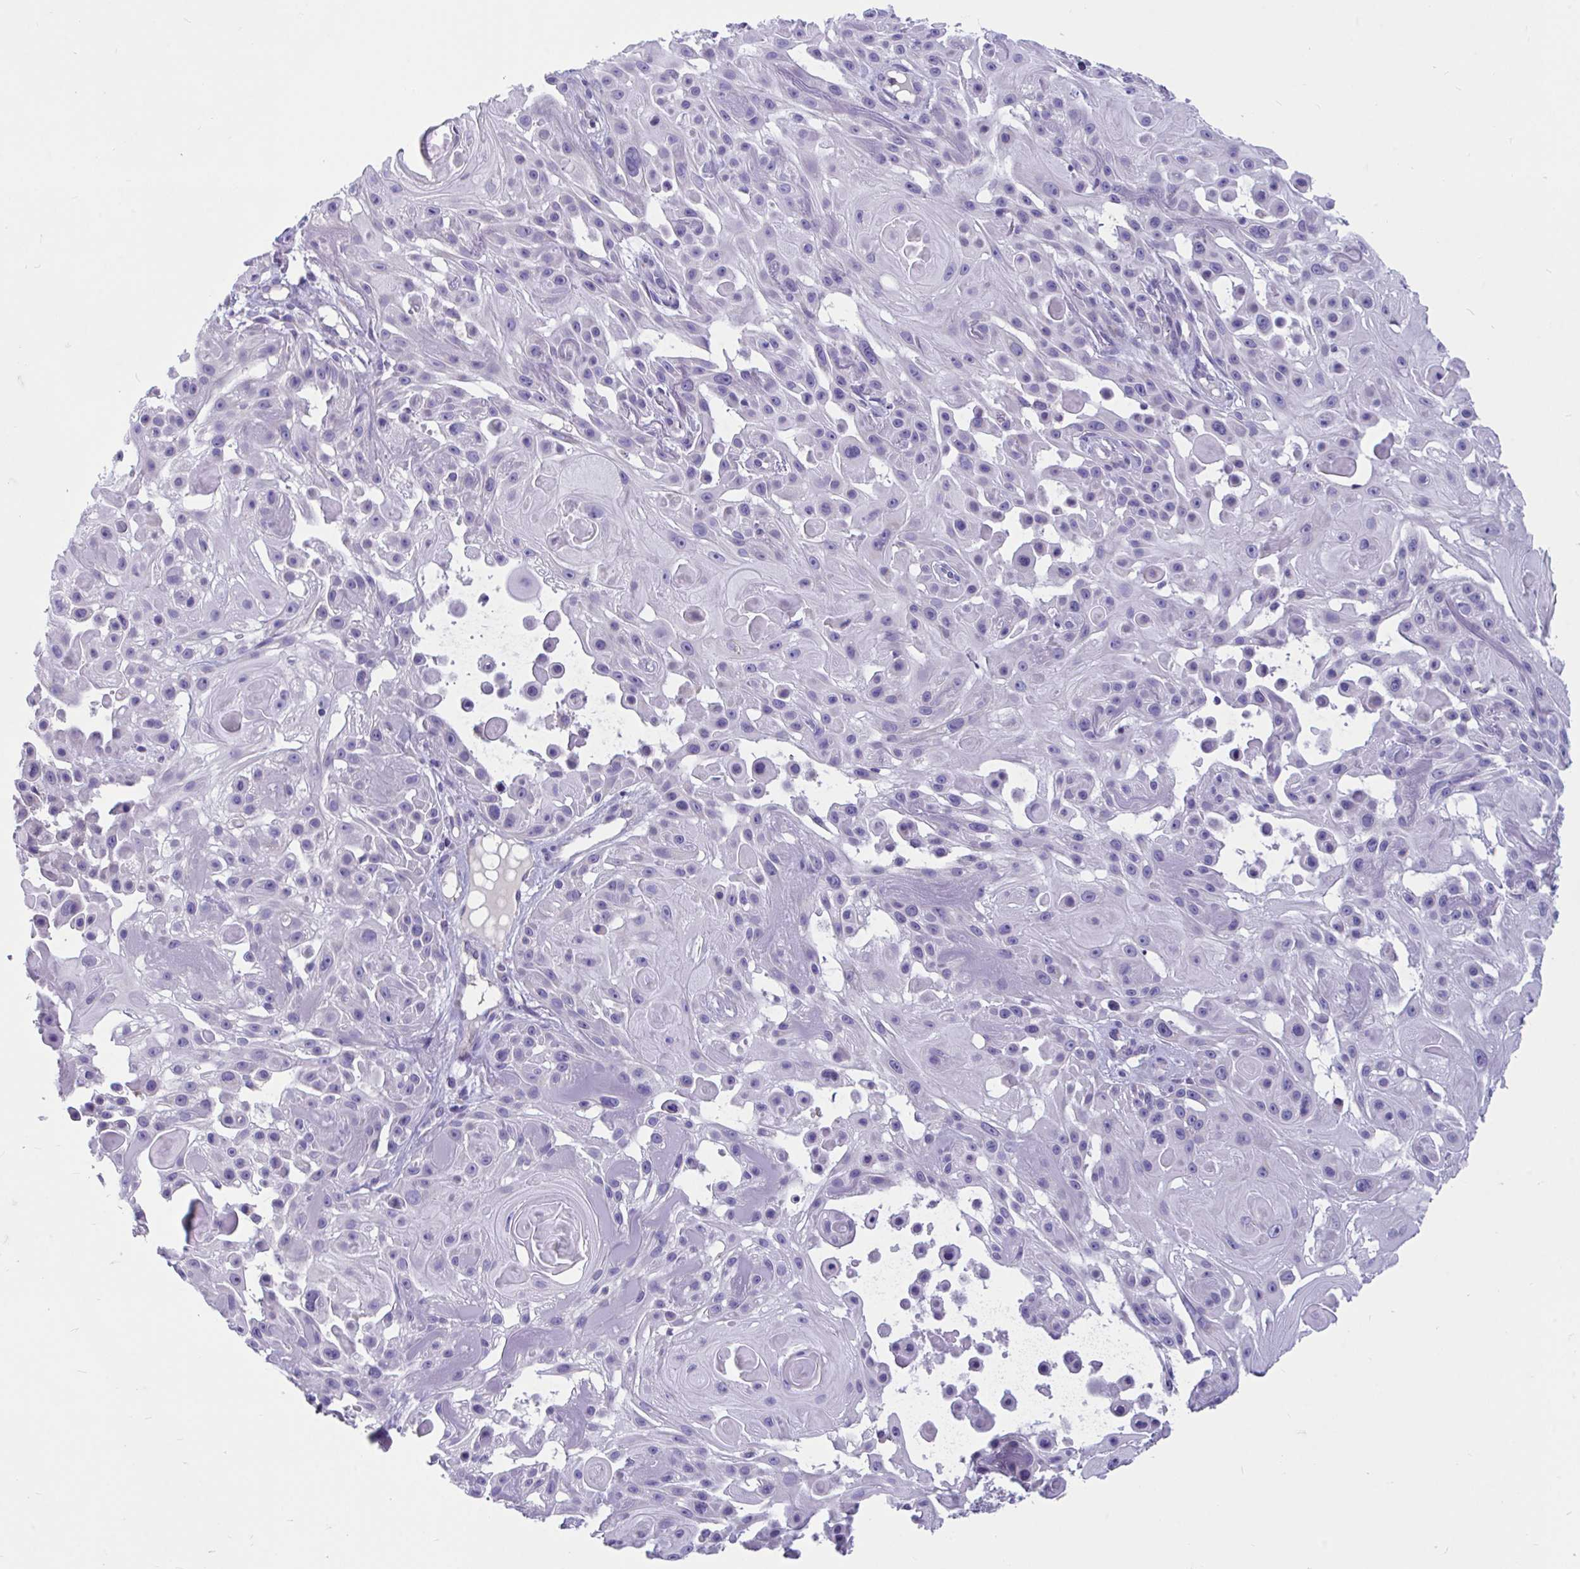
{"staining": {"intensity": "negative", "quantity": "none", "location": "none"}, "tissue": "skin cancer", "cell_type": "Tumor cells", "image_type": "cancer", "snomed": [{"axis": "morphology", "description": "Squamous cell carcinoma, NOS"}, {"axis": "topography", "description": "Skin"}], "caption": "Immunohistochemistry photomicrograph of neoplastic tissue: skin squamous cell carcinoma stained with DAB reveals no significant protein positivity in tumor cells.", "gene": "OR13A1", "patient": {"sex": "male", "age": 91}}